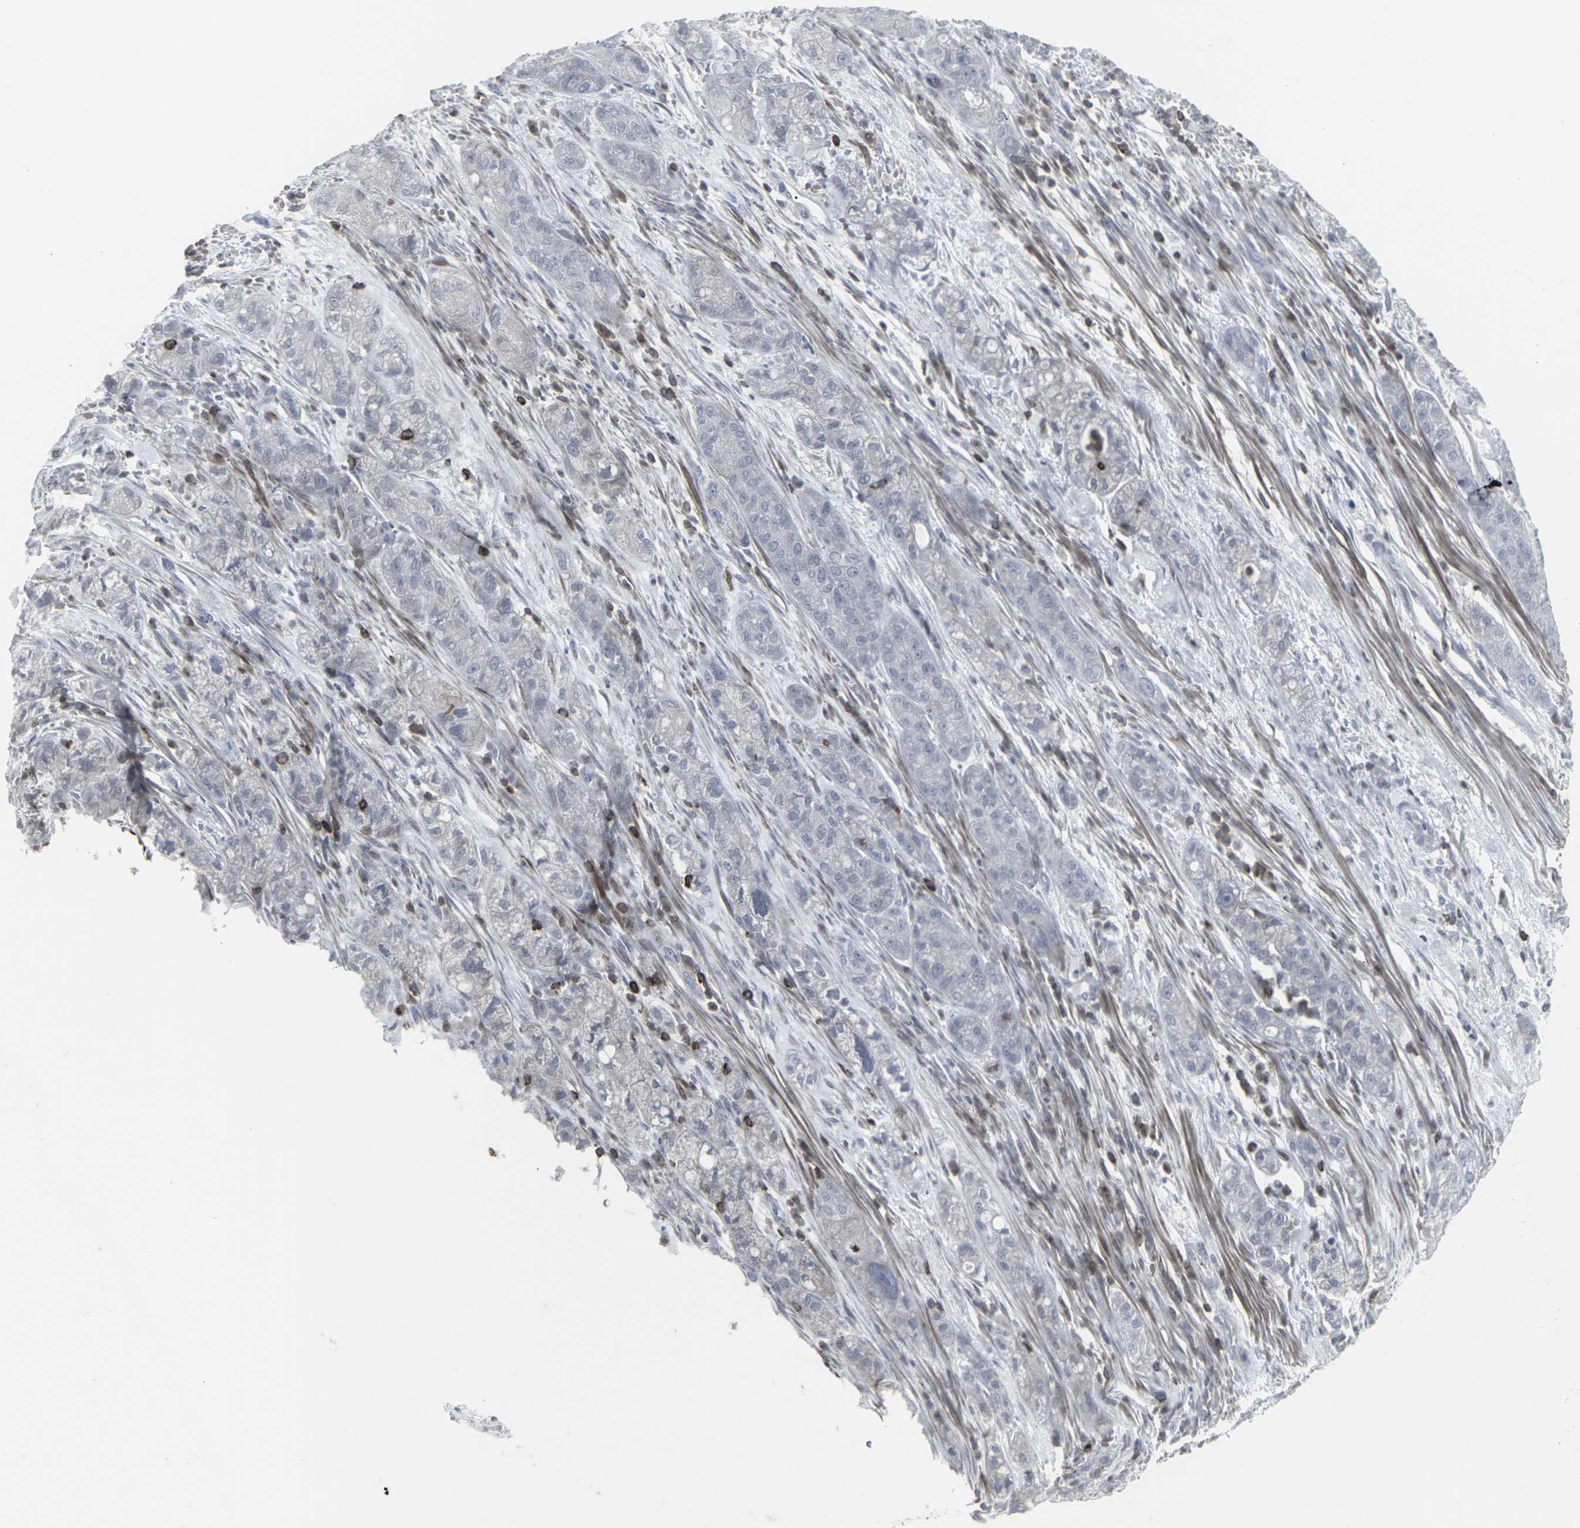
{"staining": {"intensity": "negative", "quantity": "none", "location": "none"}, "tissue": "pancreatic cancer", "cell_type": "Tumor cells", "image_type": "cancer", "snomed": [{"axis": "morphology", "description": "Adenocarcinoma, NOS"}, {"axis": "topography", "description": "Pancreas"}], "caption": "This photomicrograph is of pancreatic cancer (adenocarcinoma) stained with immunohistochemistry to label a protein in brown with the nuclei are counter-stained blue. There is no positivity in tumor cells.", "gene": "APOBEC2", "patient": {"sex": "female", "age": 78}}